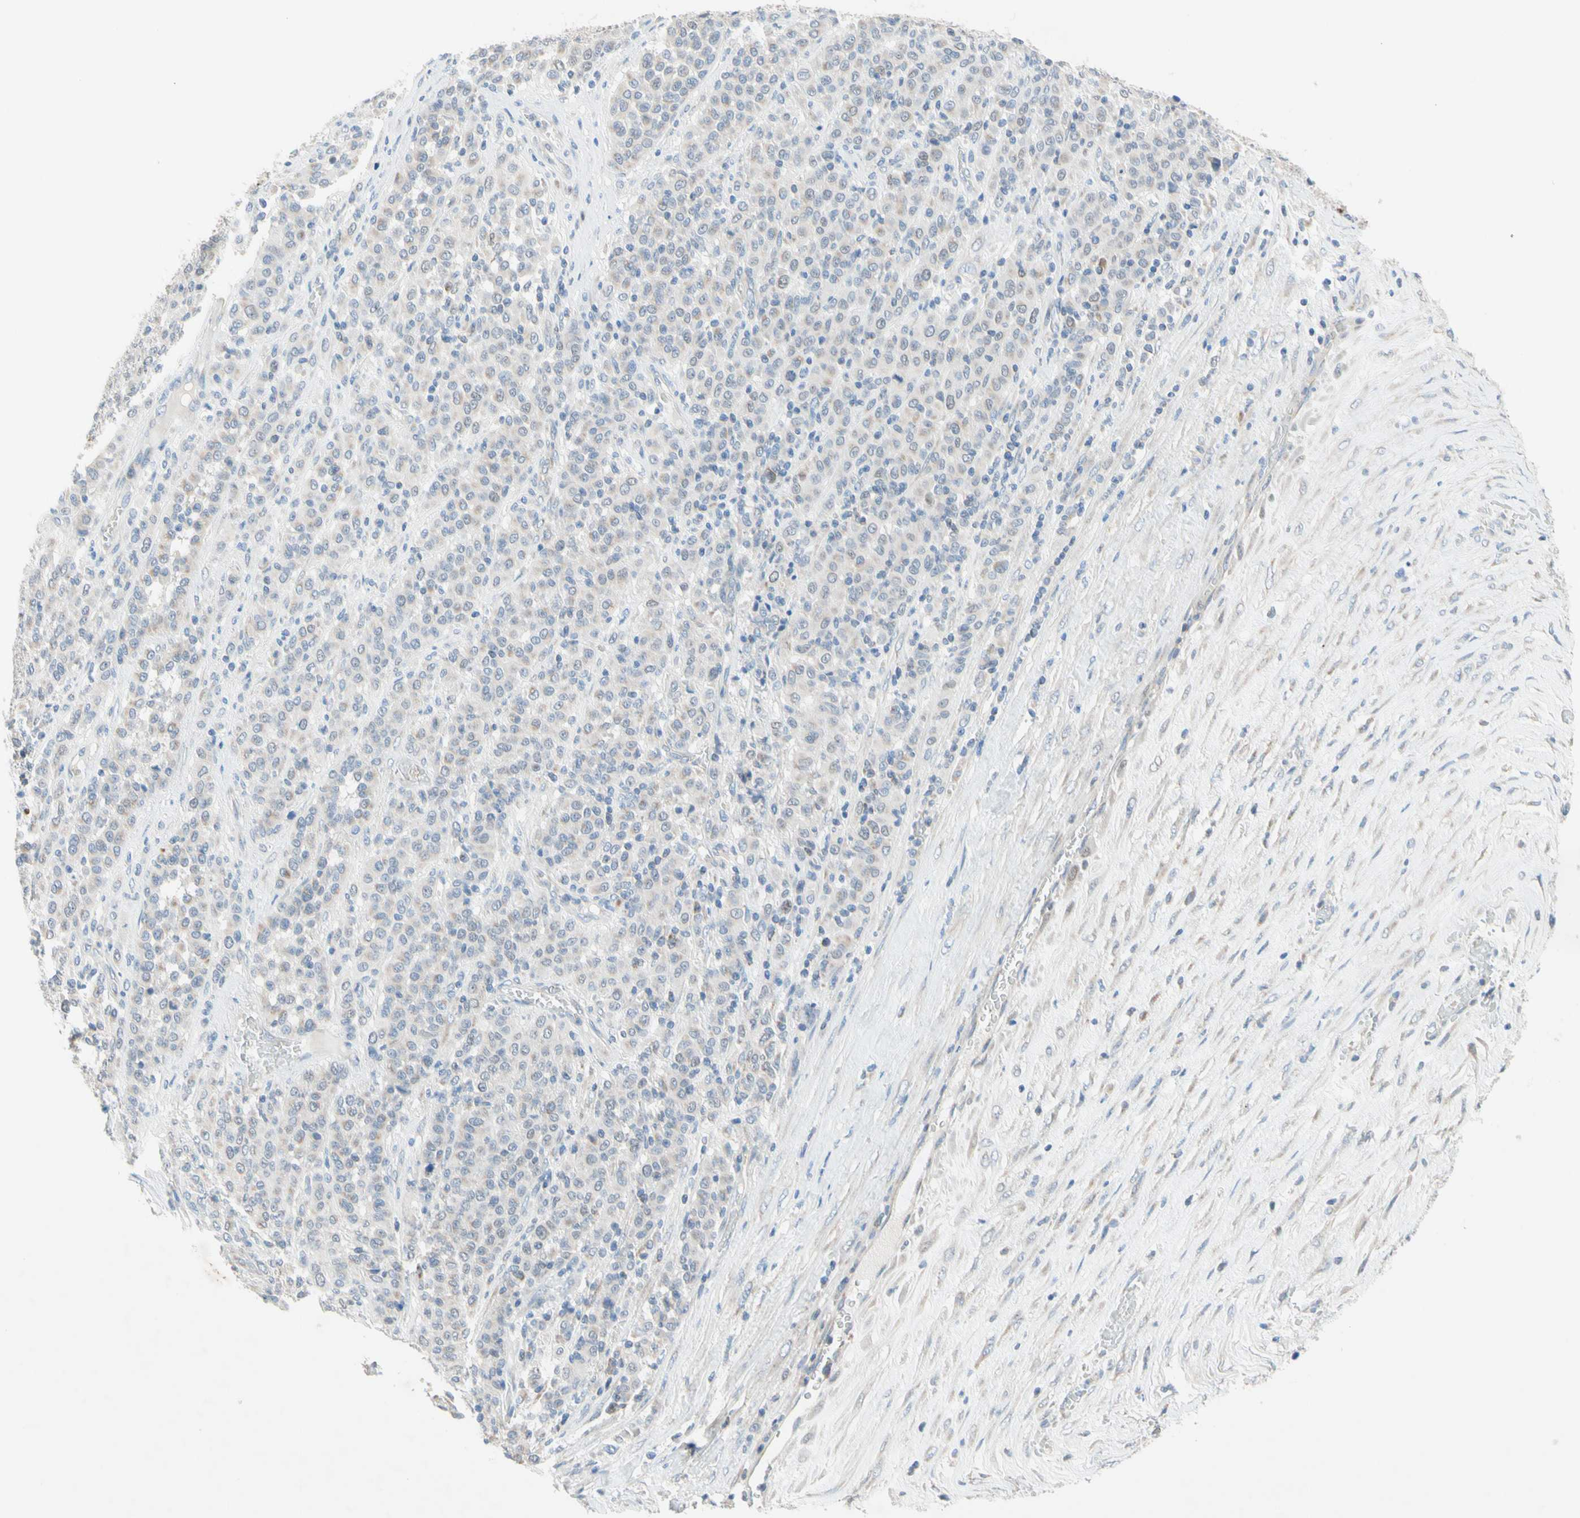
{"staining": {"intensity": "negative", "quantity": "none", "location": "none"}, "tissue": "melanoma", "cell_type": "Tumor cells", "image_type": "cancer", "snomed": [{"axis": "morphology", "description": "Malignant melanoma, Metastatic site"}, {"axis": "topography", "description": "Pancreas"}], "caption": "Immunohistochemistry photomicrograph of neoplastic tissue: human melanoma stained with DAB displays no significant protein expression in tumor cells.", "gene": "MFF", "patient": {"sex": "female", "age": 30}}